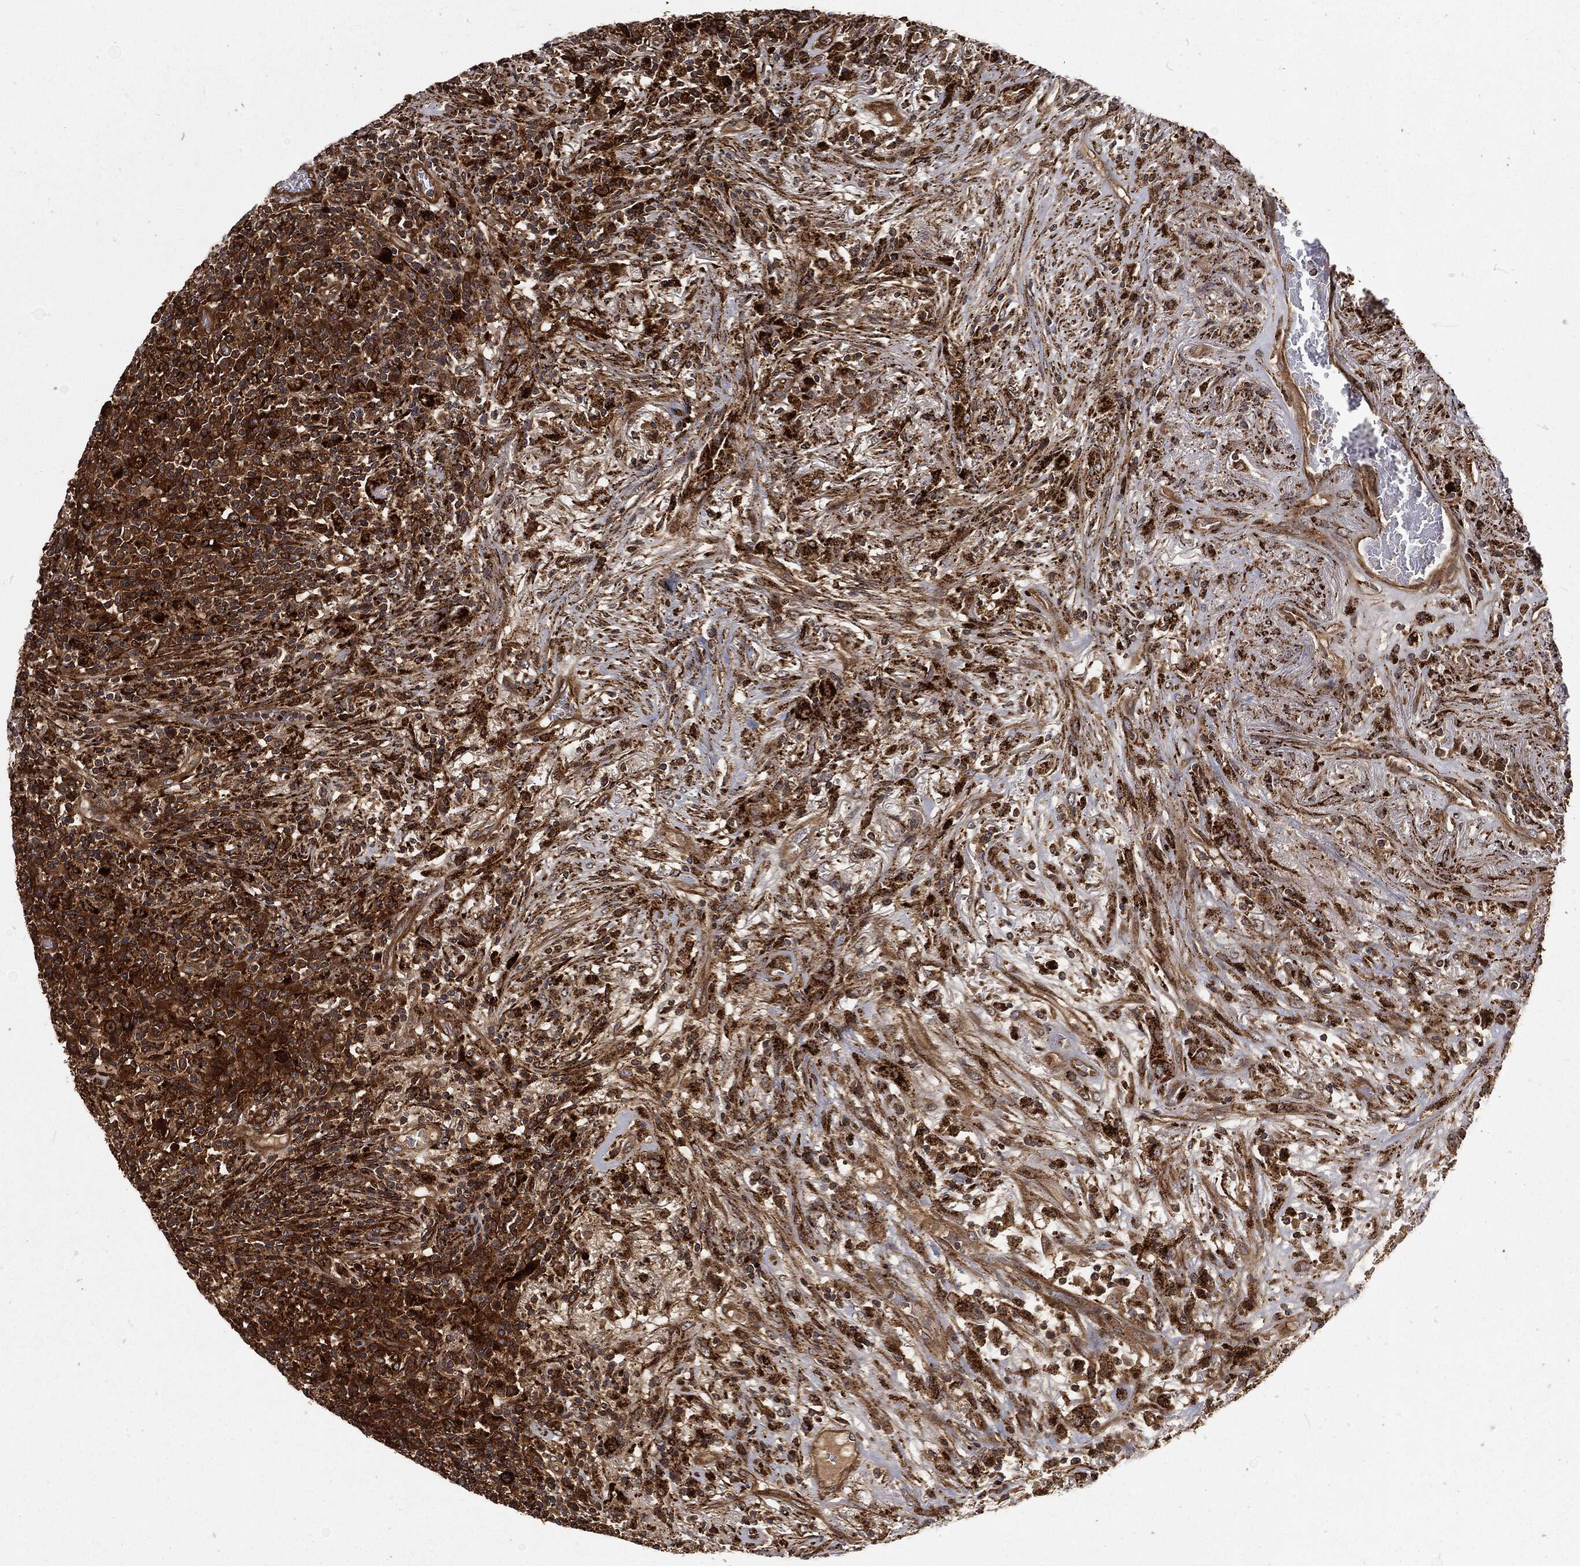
{"staining": {"intensity": "strong", "quantity": ">75%", "location": "cytoplasmic/membranous"}, "tissue": "lymphoma", "cell_type": "Tumor cells", "image_type": "cancer", "snomed": [{"axis": "morphology", "description": "Malignant lymphoma, non-Hodgkin's type, High grade"}, {"axis": "topography", "description": "Lung"}], "caption": "Strong cytoplasmic/membranous staining for a protein is present in approximately >75% of tumor cells of lymphoma using IHC.", "gene": "RFTN1", "patient": {"sex": "male", "age": 79}}